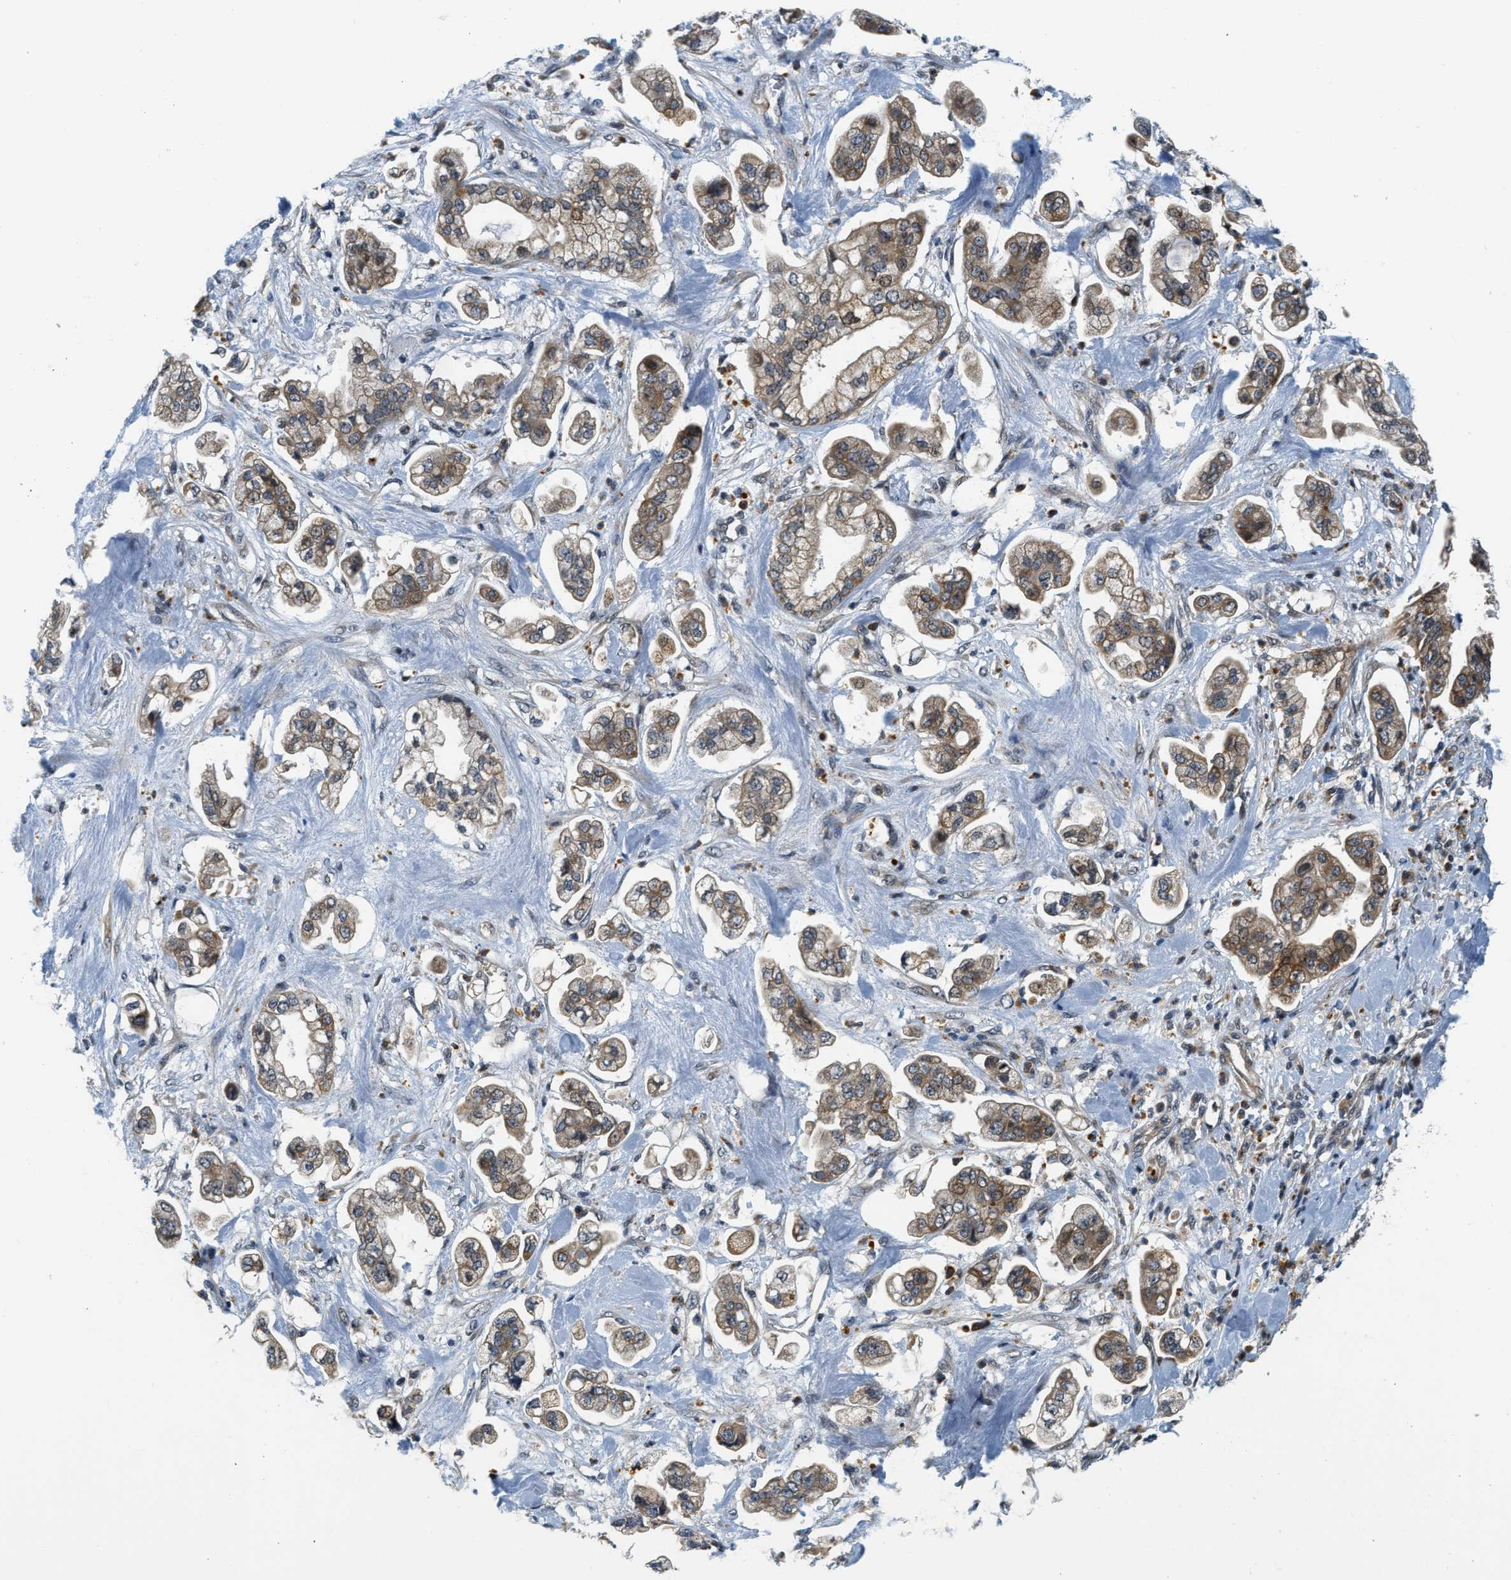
{"staining": {"intensity": "moderate", "quantity": ">75%", "location": "cytoplasmic/membranous"}, "tissue": "stomach cancer", "cell_type": "Tumor cells", "image_type": "cancer", "snomed": [{"axis": "morphology", "description": "Adenocarcinoma, NOS"}, {"axis": "topography", "description": "Stomach"}], "caption": "High-power microscopy captured an IHC image of stomach adenocarcinoma, revealing moderate cytoplasmic/membranous positivity in approximately >75% of tumor cells.", "gene": "KMT2A", "patient": {"sex": "male", "age": 62}}